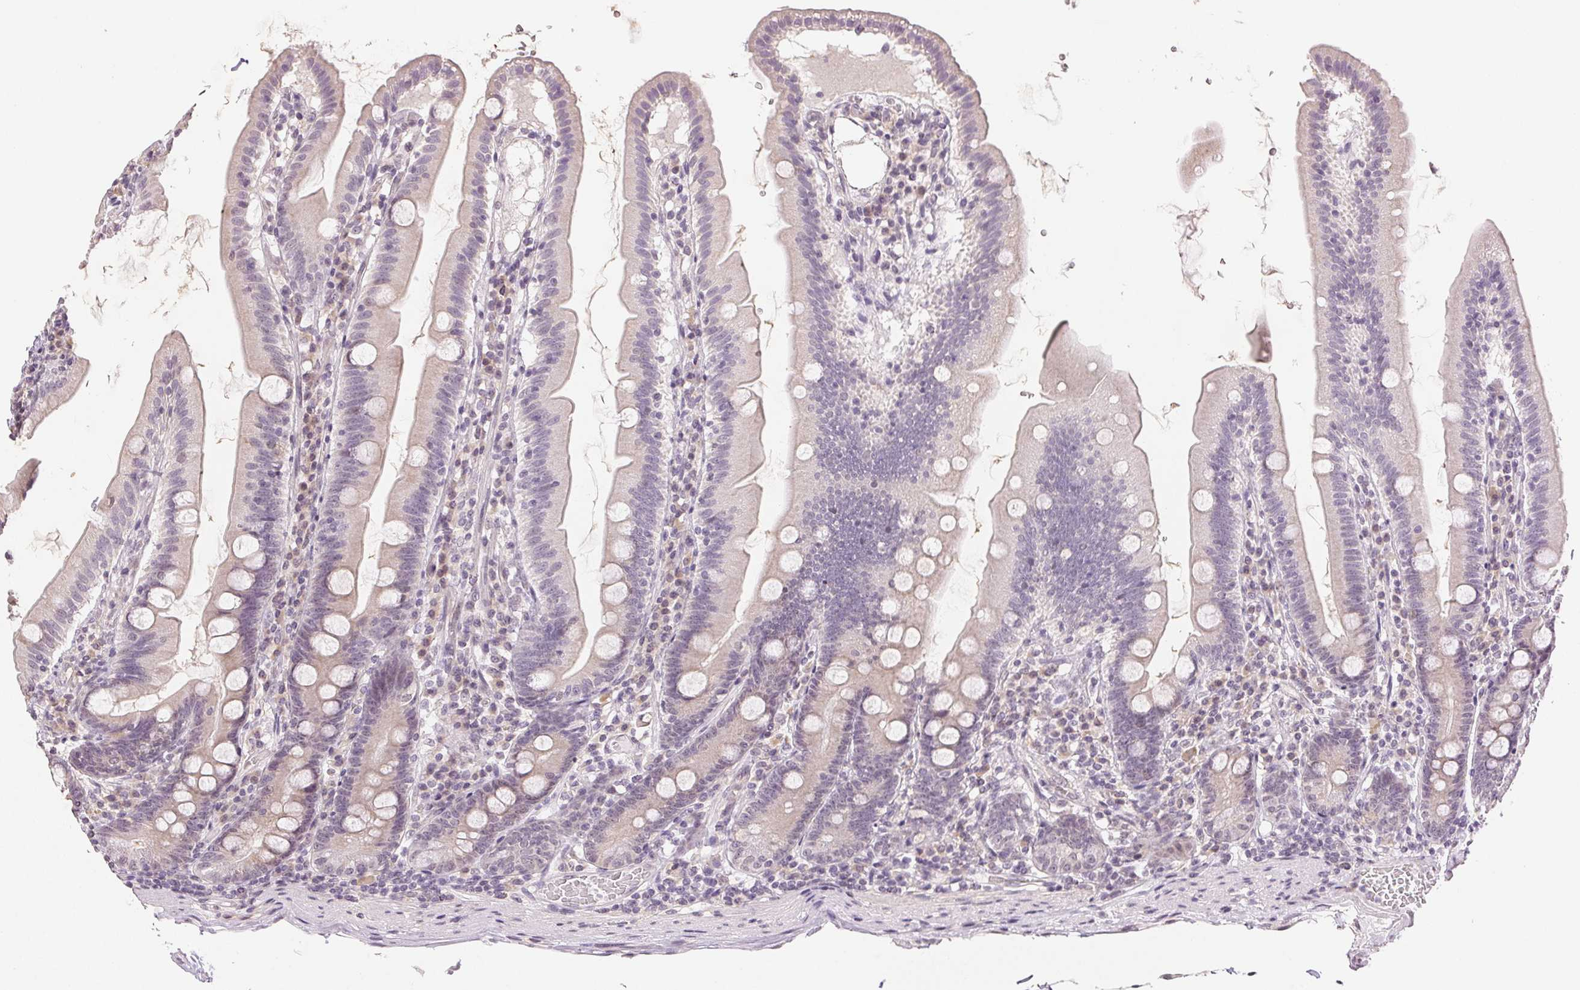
{"staining": {"intensity": "negative", "quantity": "none", "location": "none"}, "tissue": "duodenum", "cell_type": "Glandular cells", "image_type": "normal", "snomed": [{"axis": "morphology", "description": "Normal tissue, NOS"}, {"axis": "topography", "description": "Duodenum"}], "caption": "DAB (3,3'-diaminobenzidine) immunohistochemical staining of benign duodenum displays no significant staining in glandular cells.", "gene": "PLCB1", "patient": {"sex": "female", "age": 67}}